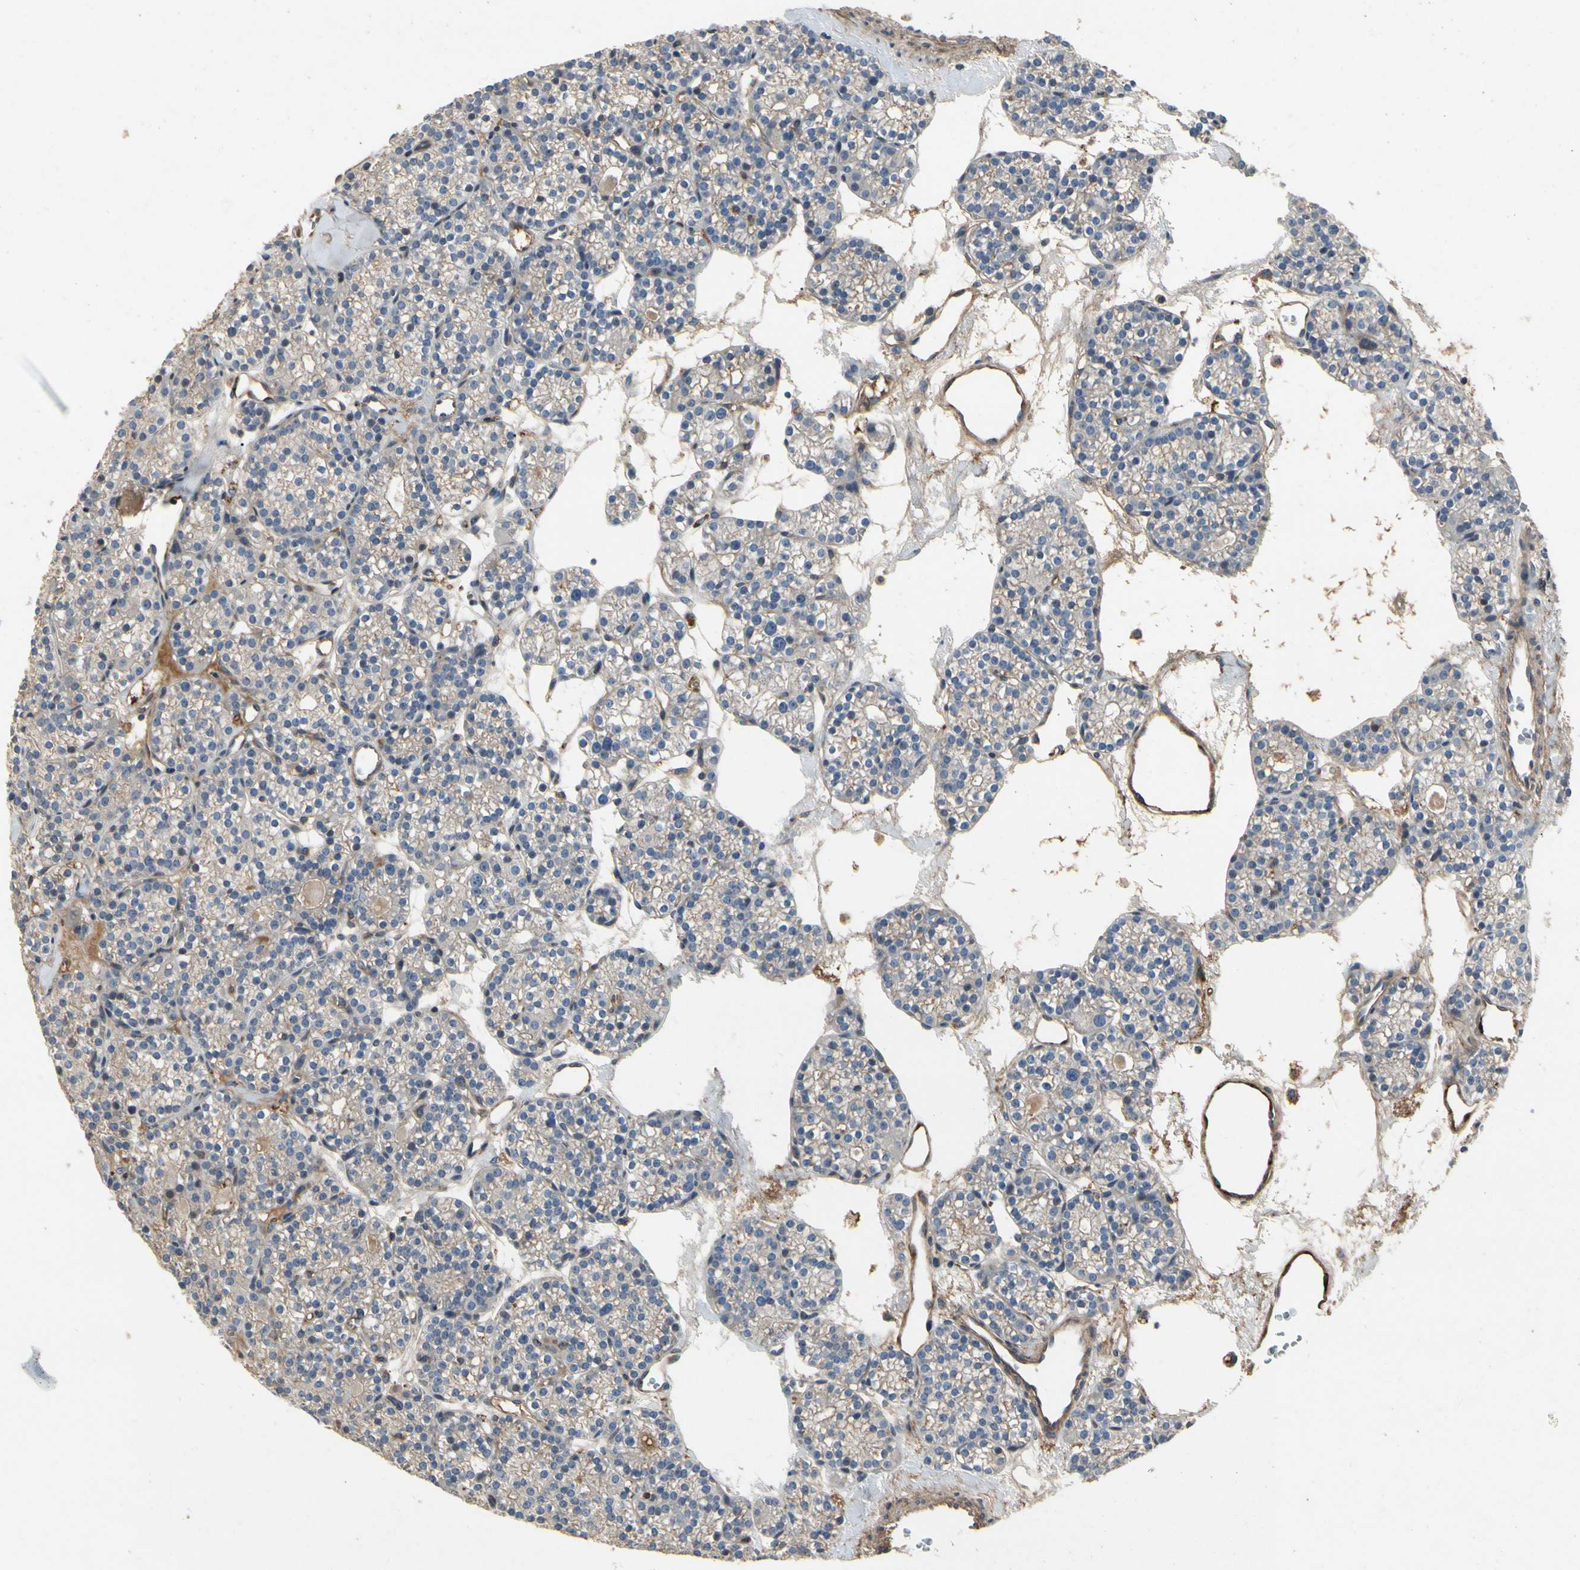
{"staining": {"intensity": "negative", "quantity": "none", "location": "none"}, "tissue": "parathyroid gland", "cell_type": "Glandular cells", "image_type": "normal", "snomed": [{"axis": "morphology", "description": "Normal tissue, NOS"}, {"axis": "topography", "description": "Parathyroid gland"}], "caption": "An IHC photomicrograph of normal parathyroid gland is shown. There is no staining in glandular cells of parathyroid gland. (Brightfield microscopy of DAB (3,3'-diaminobenzidine) IHC at high magnification).", "gene": "CRTAC1", "patient": {"sex": "female", "age": 64}}